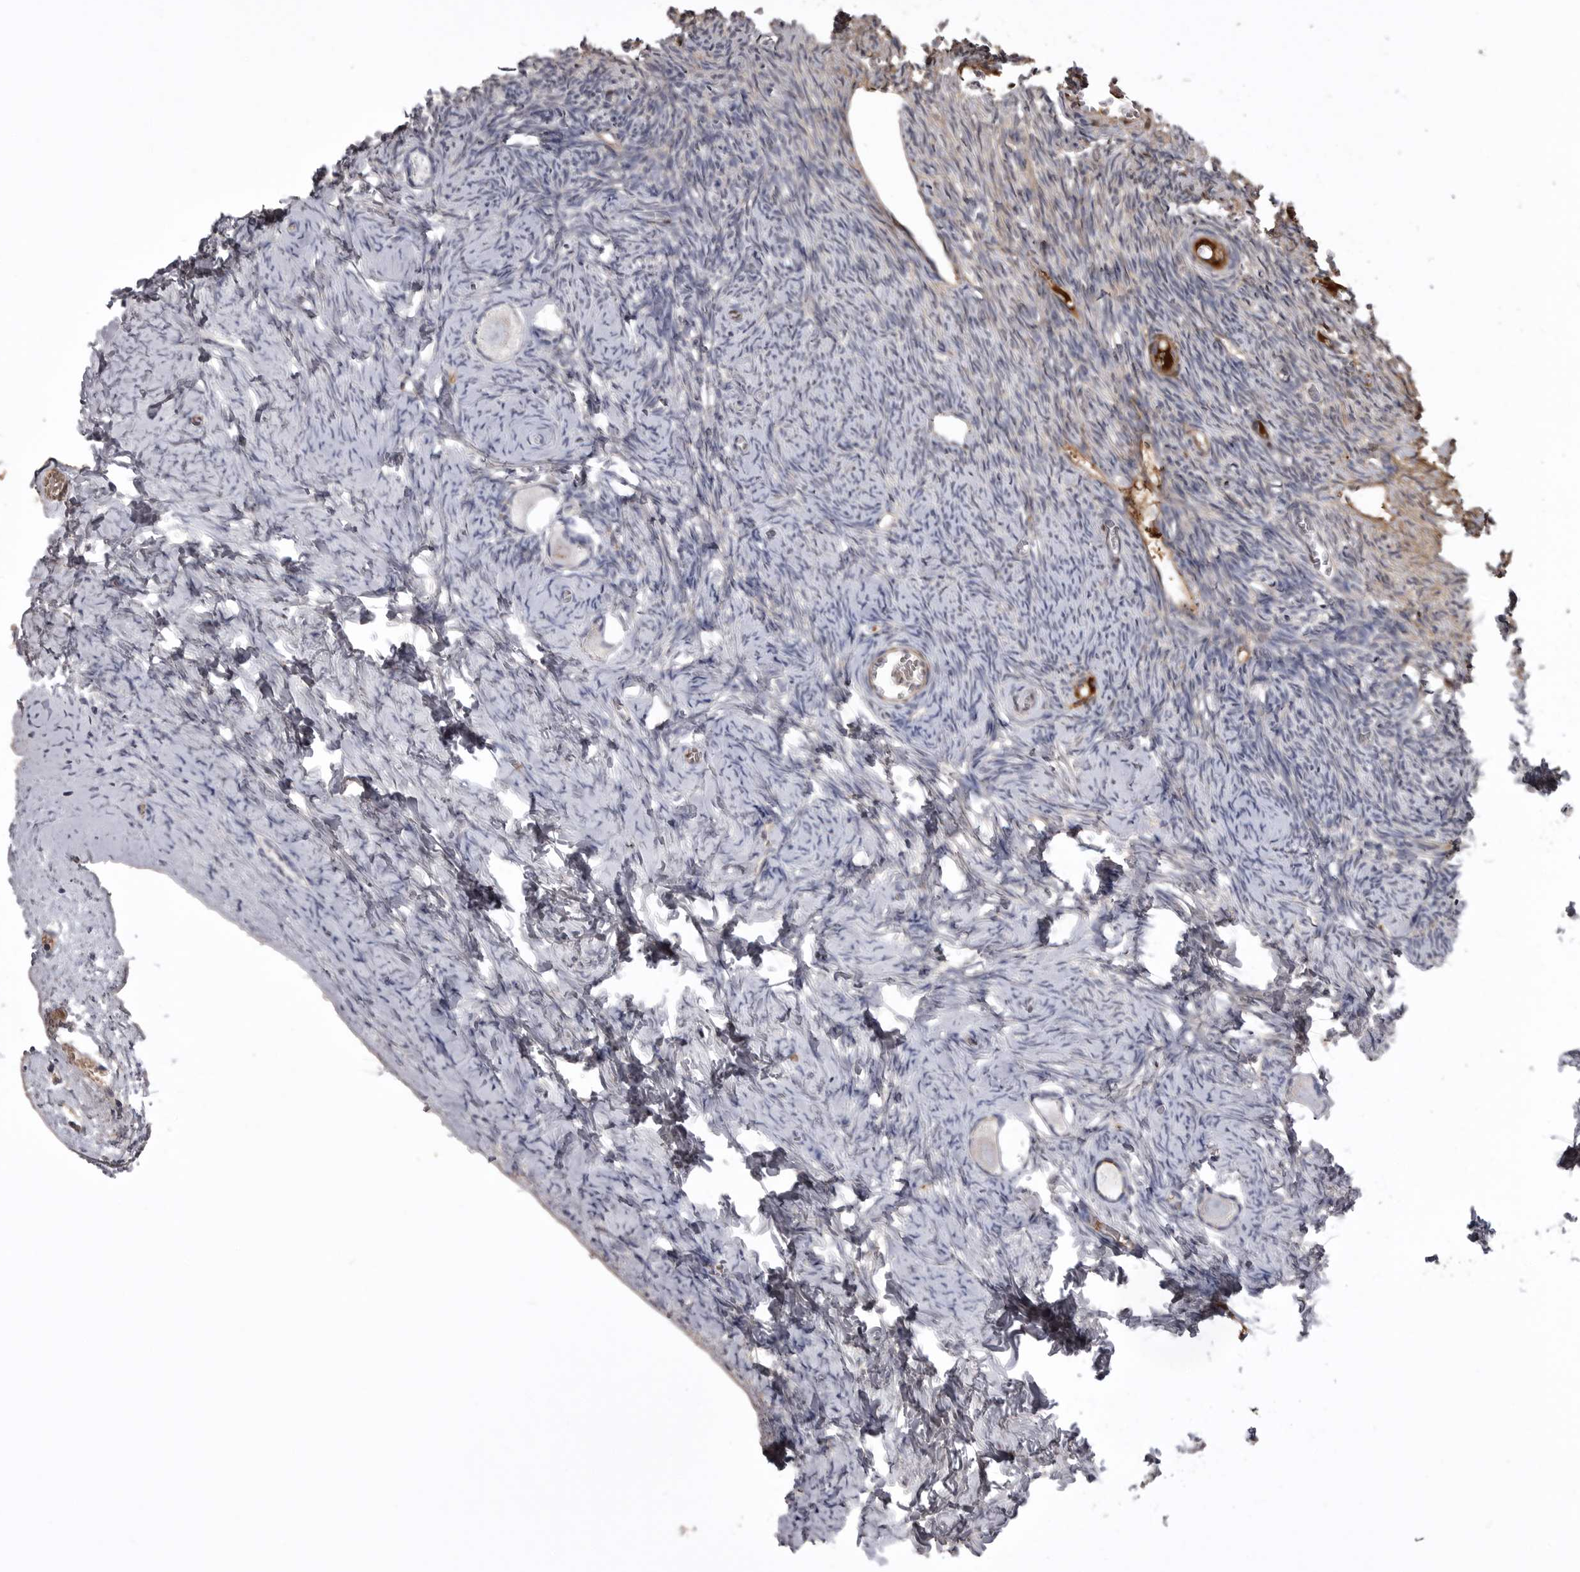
{"staining": {"intensity": "negative", "quantity": "none", "location": "none"}, "tissue": "ovary", "cell_type": "Follicle cells", "image_type": "normal", "snomed": [{"axis": "morphology", "description": "Normal tissue, NOS"}, {"axis": "topography", "description": "Ovary"}], "caption": "Protein analysis of normal ovary exhibits no significant staining in follicle cells. The staining was performed using DAB (3,3'-diaminobenzidine) to visualize the protein expression in brown, while the nuclei were stained in blue with hematoxylin (Magnification: 20x).", "gene": "AHSG", "patient": {"sex": "female", "age": 27}}